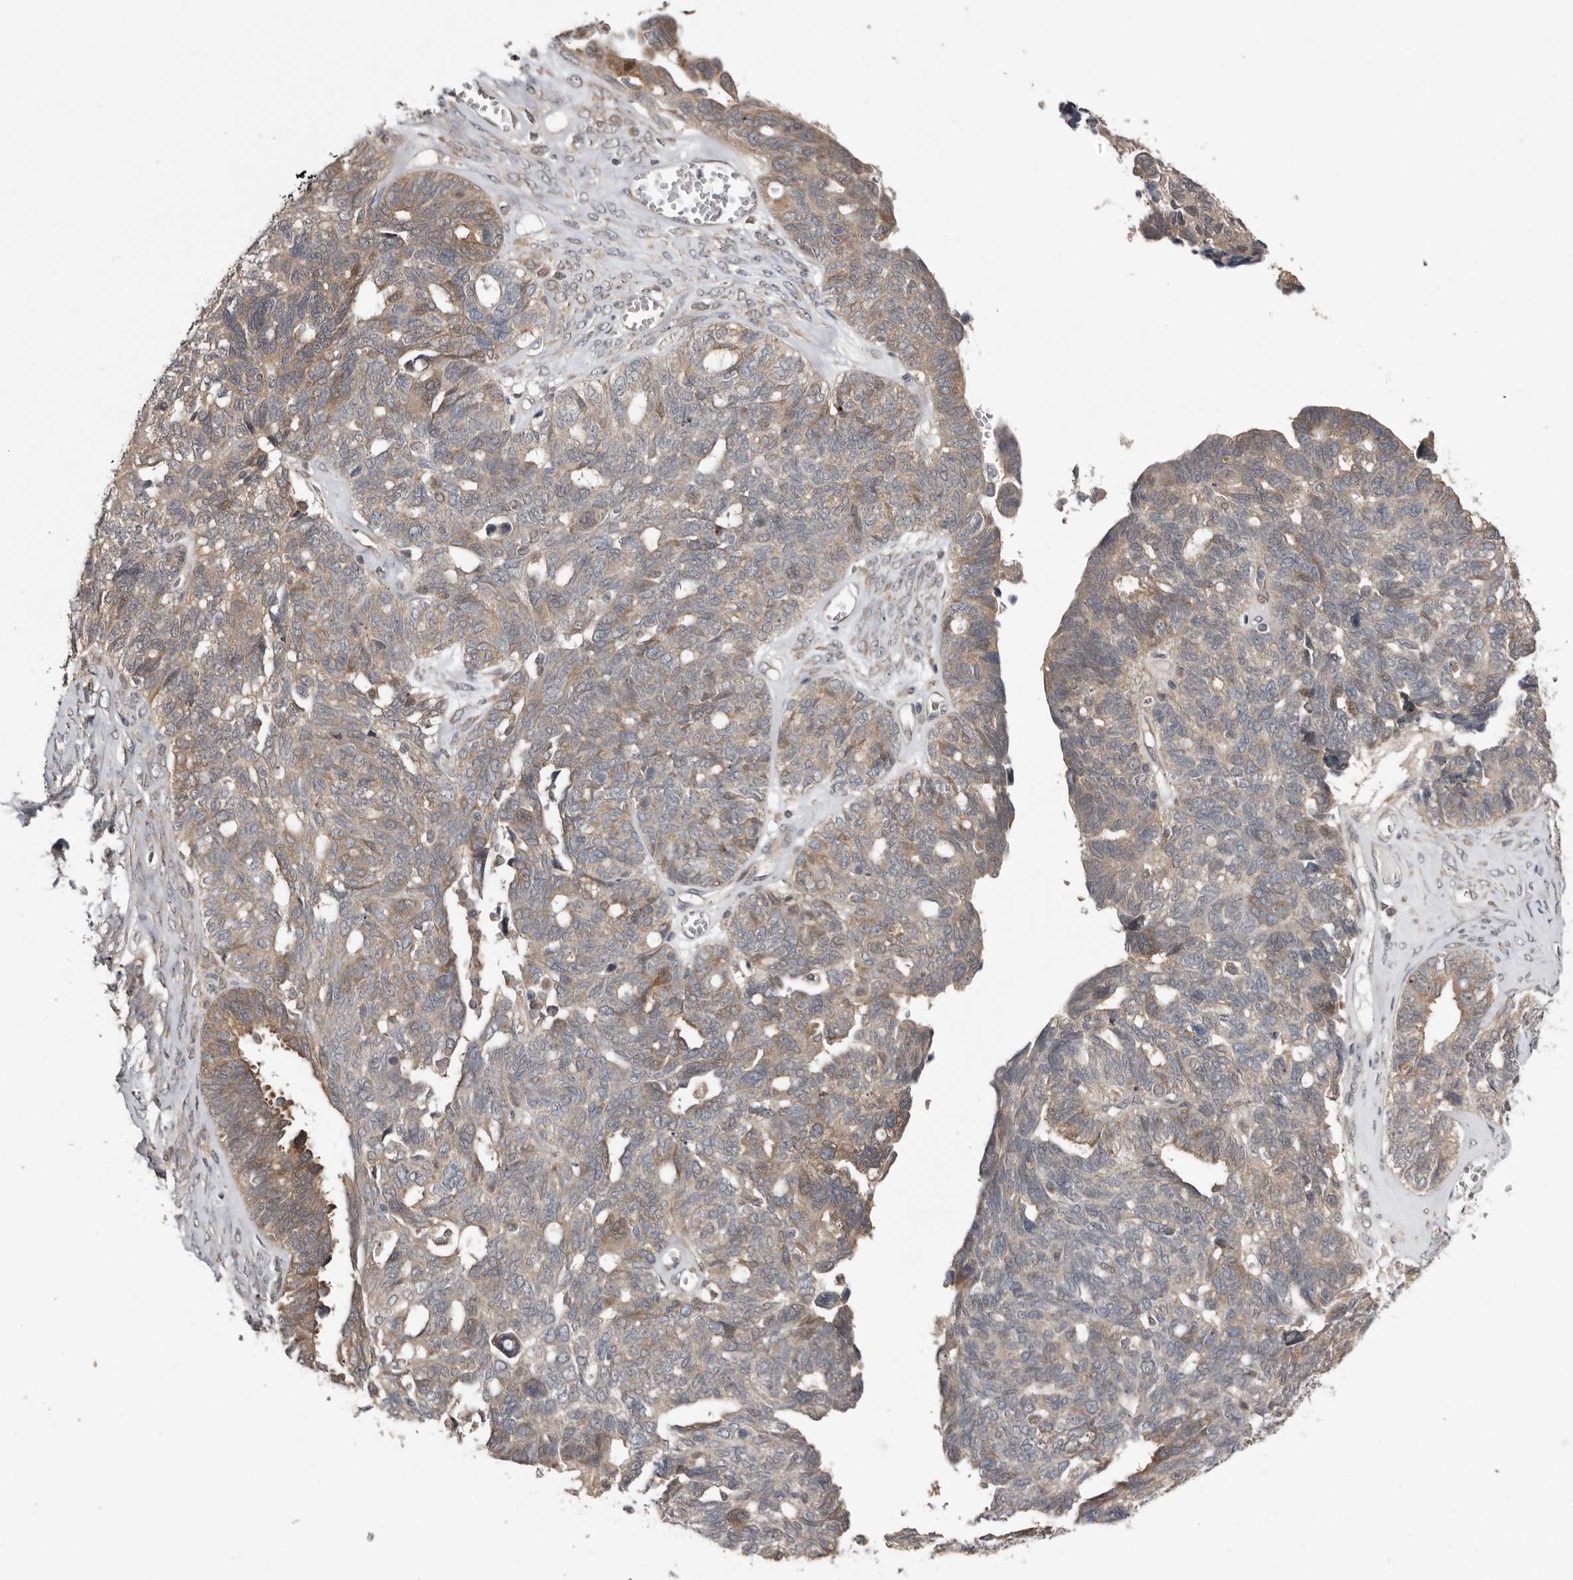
{"staining": {"intensity": "weak", "quantity": "25%-75%", "location": "cytoplasmic/membranous"}, "tissue": "ovarian cancer", "cell_type": "Tumor cells", "image_type": "cancer", "snomed": [{"axis": "morphology", "description": "Cystadenocarcinoma, serous, NOS"}, {"axis": "topography", "description": "Ovary"}], "caption": "Serous cystadenocarcinoma (ovarian) tissue exhibits weak cytoplasmic/membranous positivity in about 25%-75% of tumor cells", "gene": "CHML", "patient": {"sex": "female", "age": 79}}